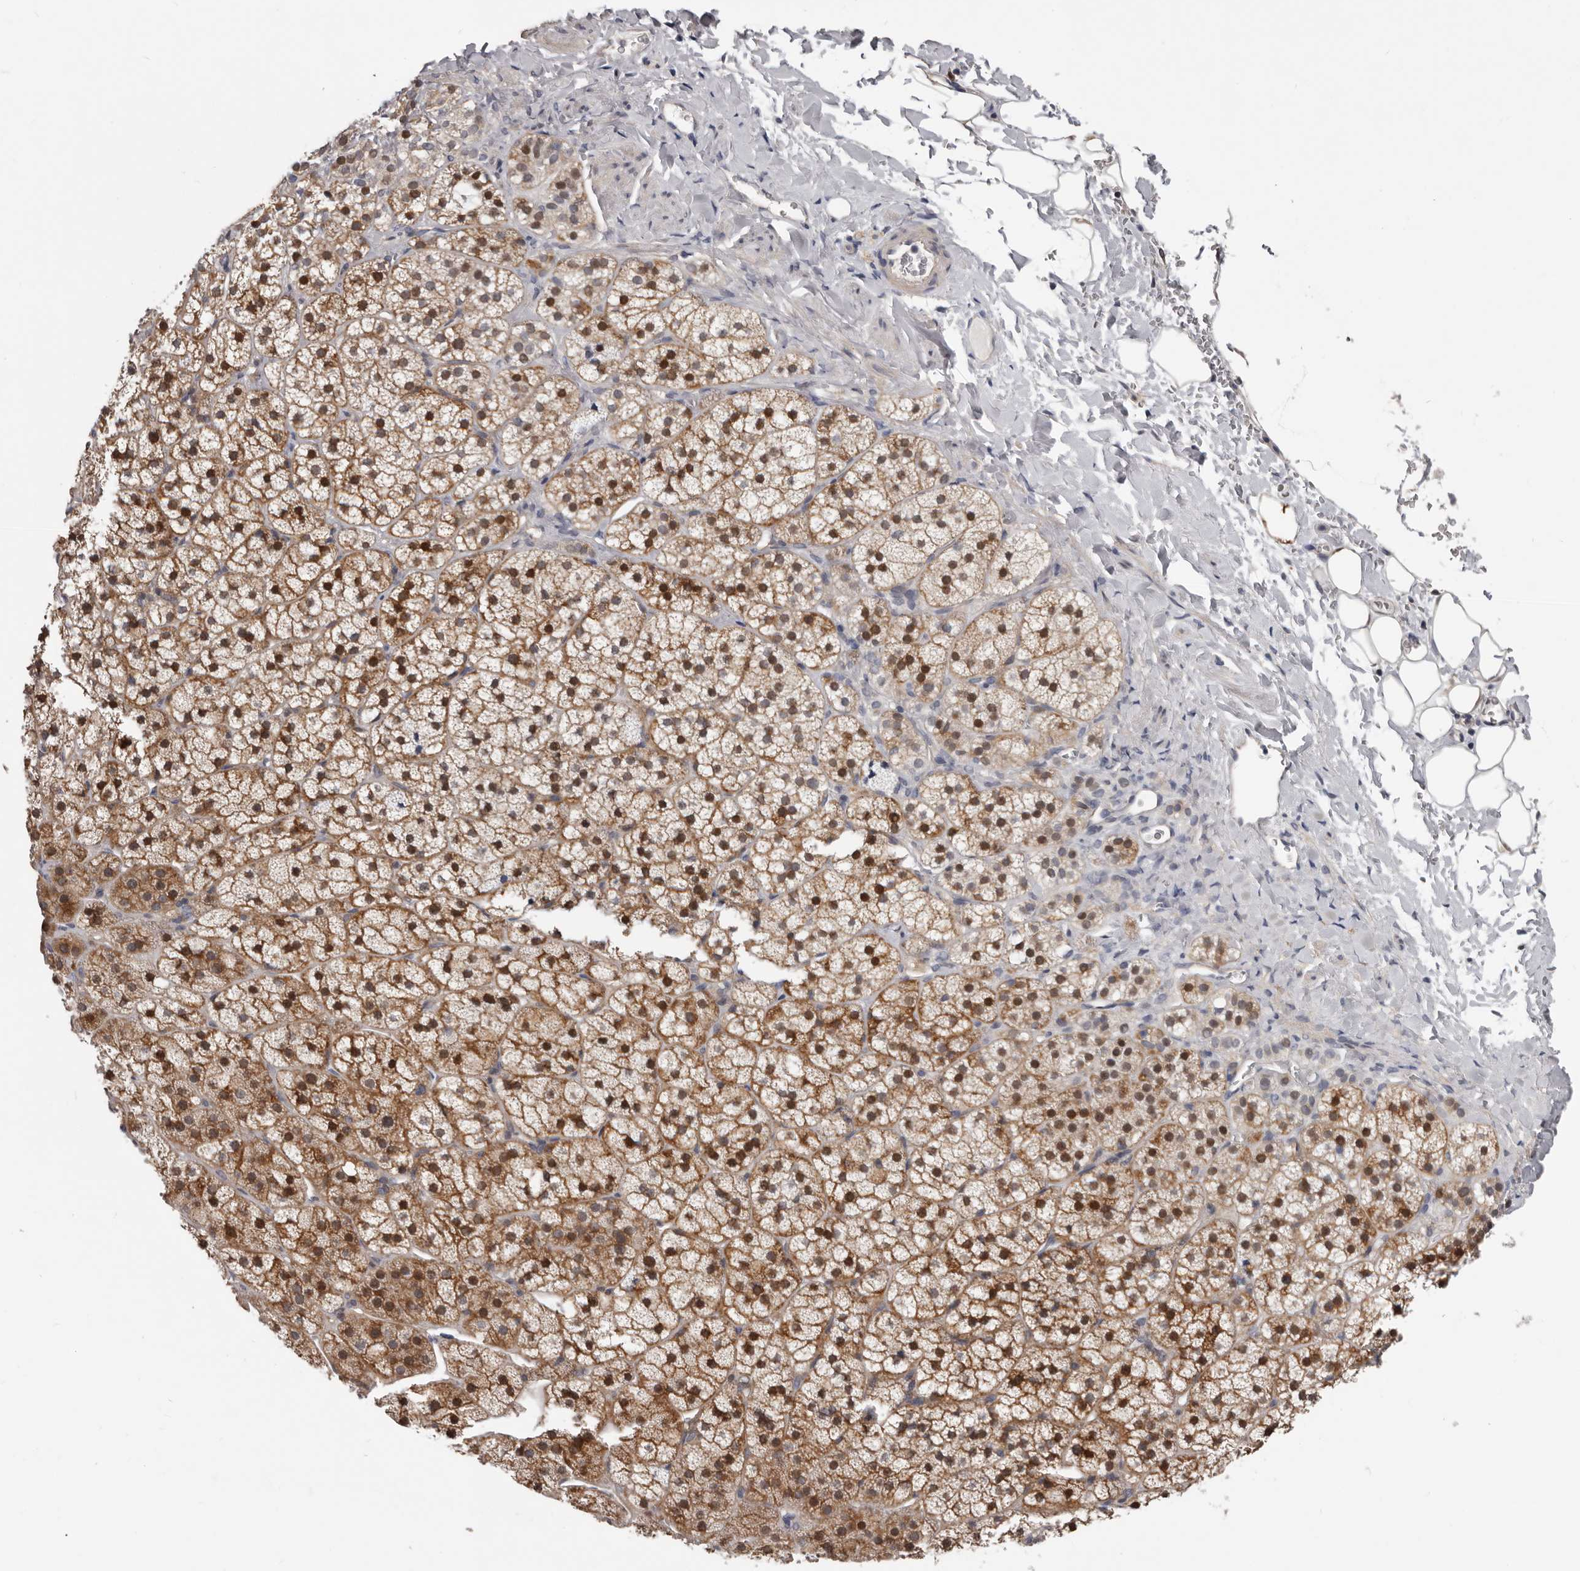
{"staining": {"intensity": "moderate", "quantity": ">75%", "location": "cytoplasmic/membranous,nuclear"}, "tissue": "adrenal gland", "cell_type": "Glandular cells", "image_type": "normal", "snomed": [{"axis": "morphology", "description": "Normal tissue, NOS"}, {"axis": "topography", "description": "Adrenal gland"}], "caption": "The immunohistochemical stain highlights moderate cytoplasmic/membranous,nuclear staining in glandular cells of unremarkable adrenal gland. (Stains: DAB (3,3'-diaminobenzidine) in brown, nuclei in blue, Microscopy: brightfield microscopy at high magnification).", "gene": "RNF217", "patient": {"sex": "female", "age": 44}}